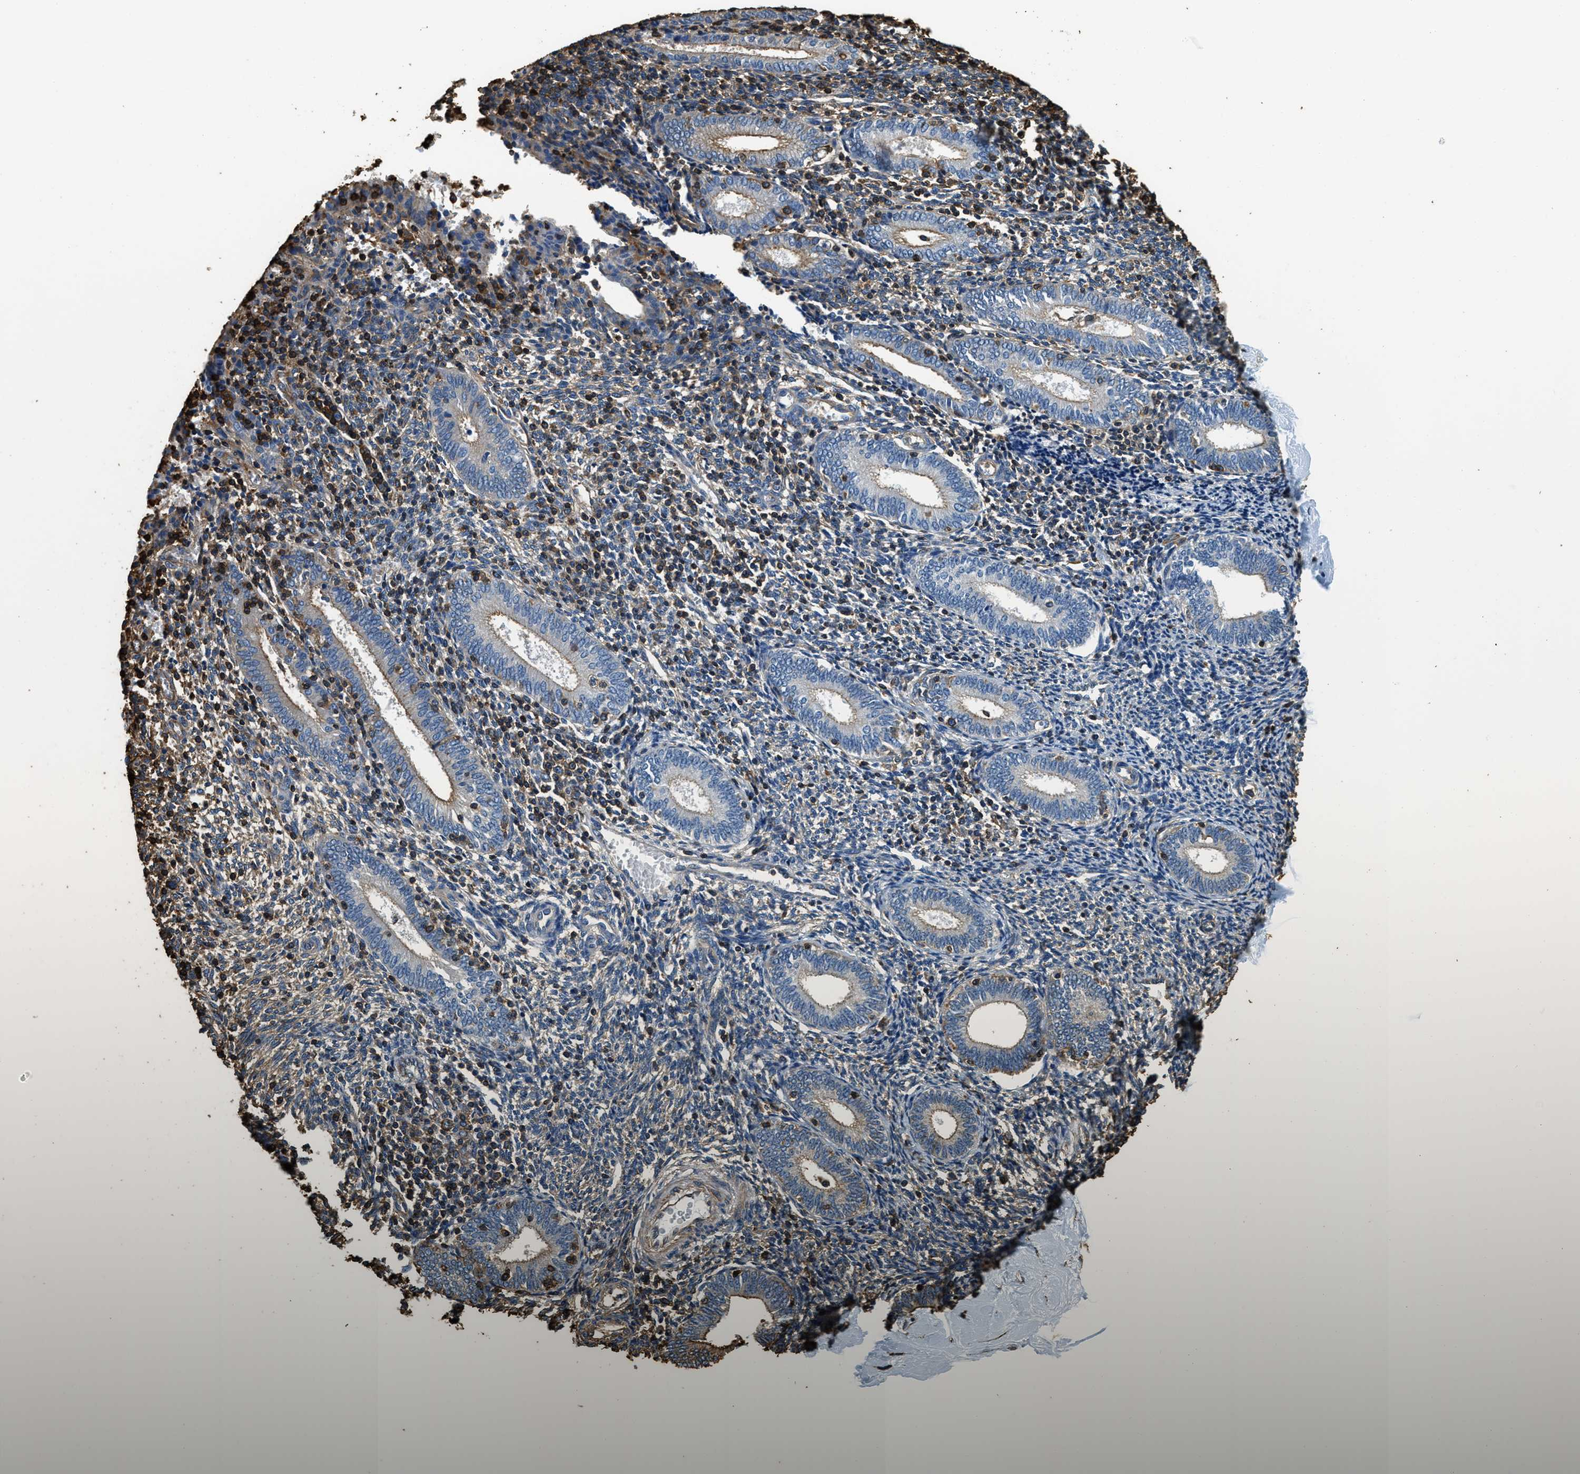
{"staining": {"intensity": "moderate", "quantity": "<25%", "location": "cytoplasmic/membranous"}, "tissue": "endometrium", "cell_type": "Cells in endometrial stroma", "image_type": "normal", "snomed": [{"axis": "morphology", "description": "Normal tissue, NOS"}, {"axis": "topography", "description": "Endometrium"}], "caption": "Moderate cytoplasmic/membranous positivity for a protein is appreciated in approximately <25% of cells in endometrial stroma of unremarkable endometrium using immunohistochemistry (IHC).", "gene": "ACCS", "patient": {"sex": "female", "age": 41}}